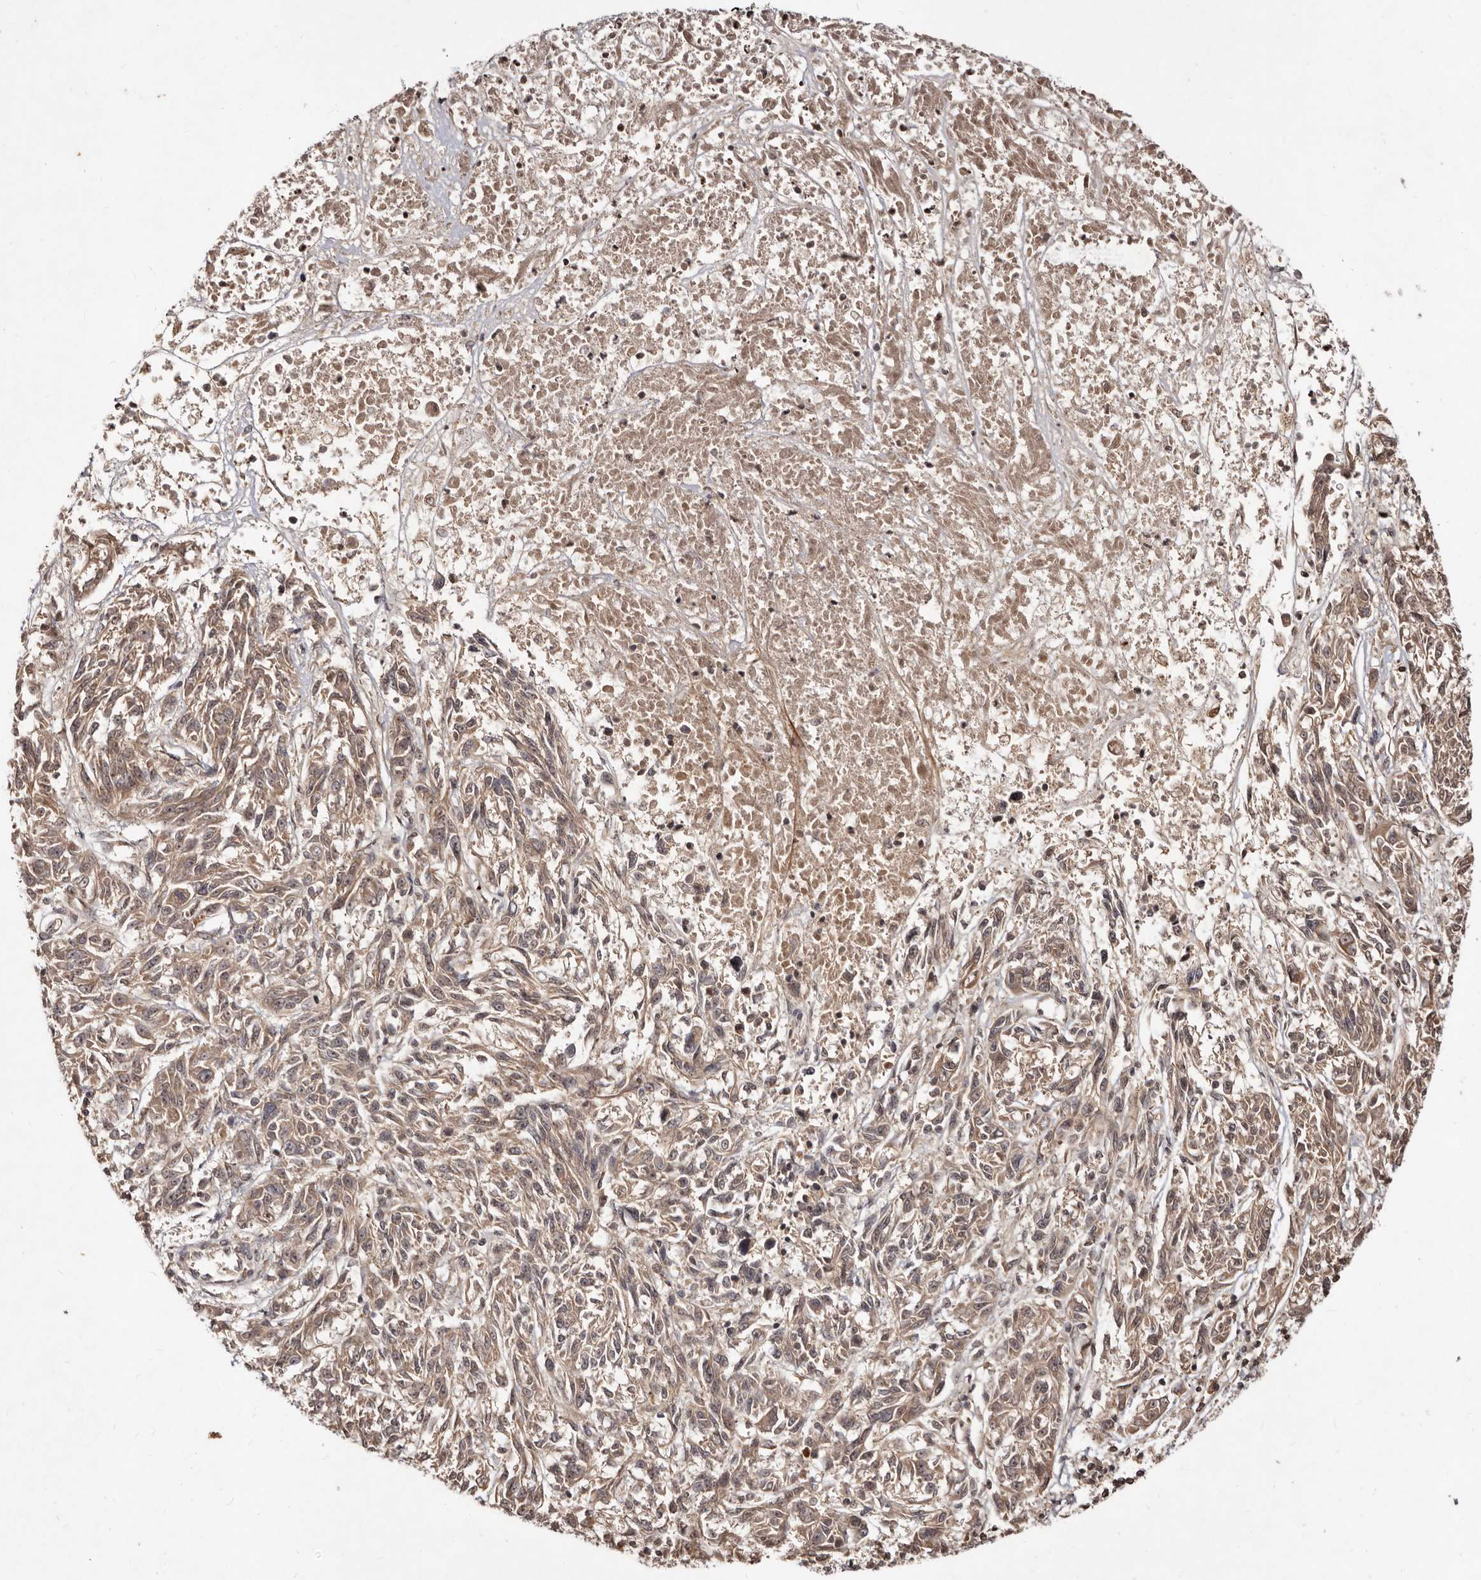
{"staining": {"intensity": "weak", "quantity": ">75%", "location": "cytoplasmic/membranous"}, "tissue": "melanoma", "cell_type": "Tumor cells", "image_type": "cancer", "snomed": [{"axis": "morphology", "description": "Malignant melanoma, NOS"}, {"axis": "topography", "description": "Skin"}], "caption": "Tumor cells exhibit weak cytoplasmic/membranous staining in about >75% of cells in melanoma.", "gene": "LCORL", "patient": {"sex": "male", "age": 53}}